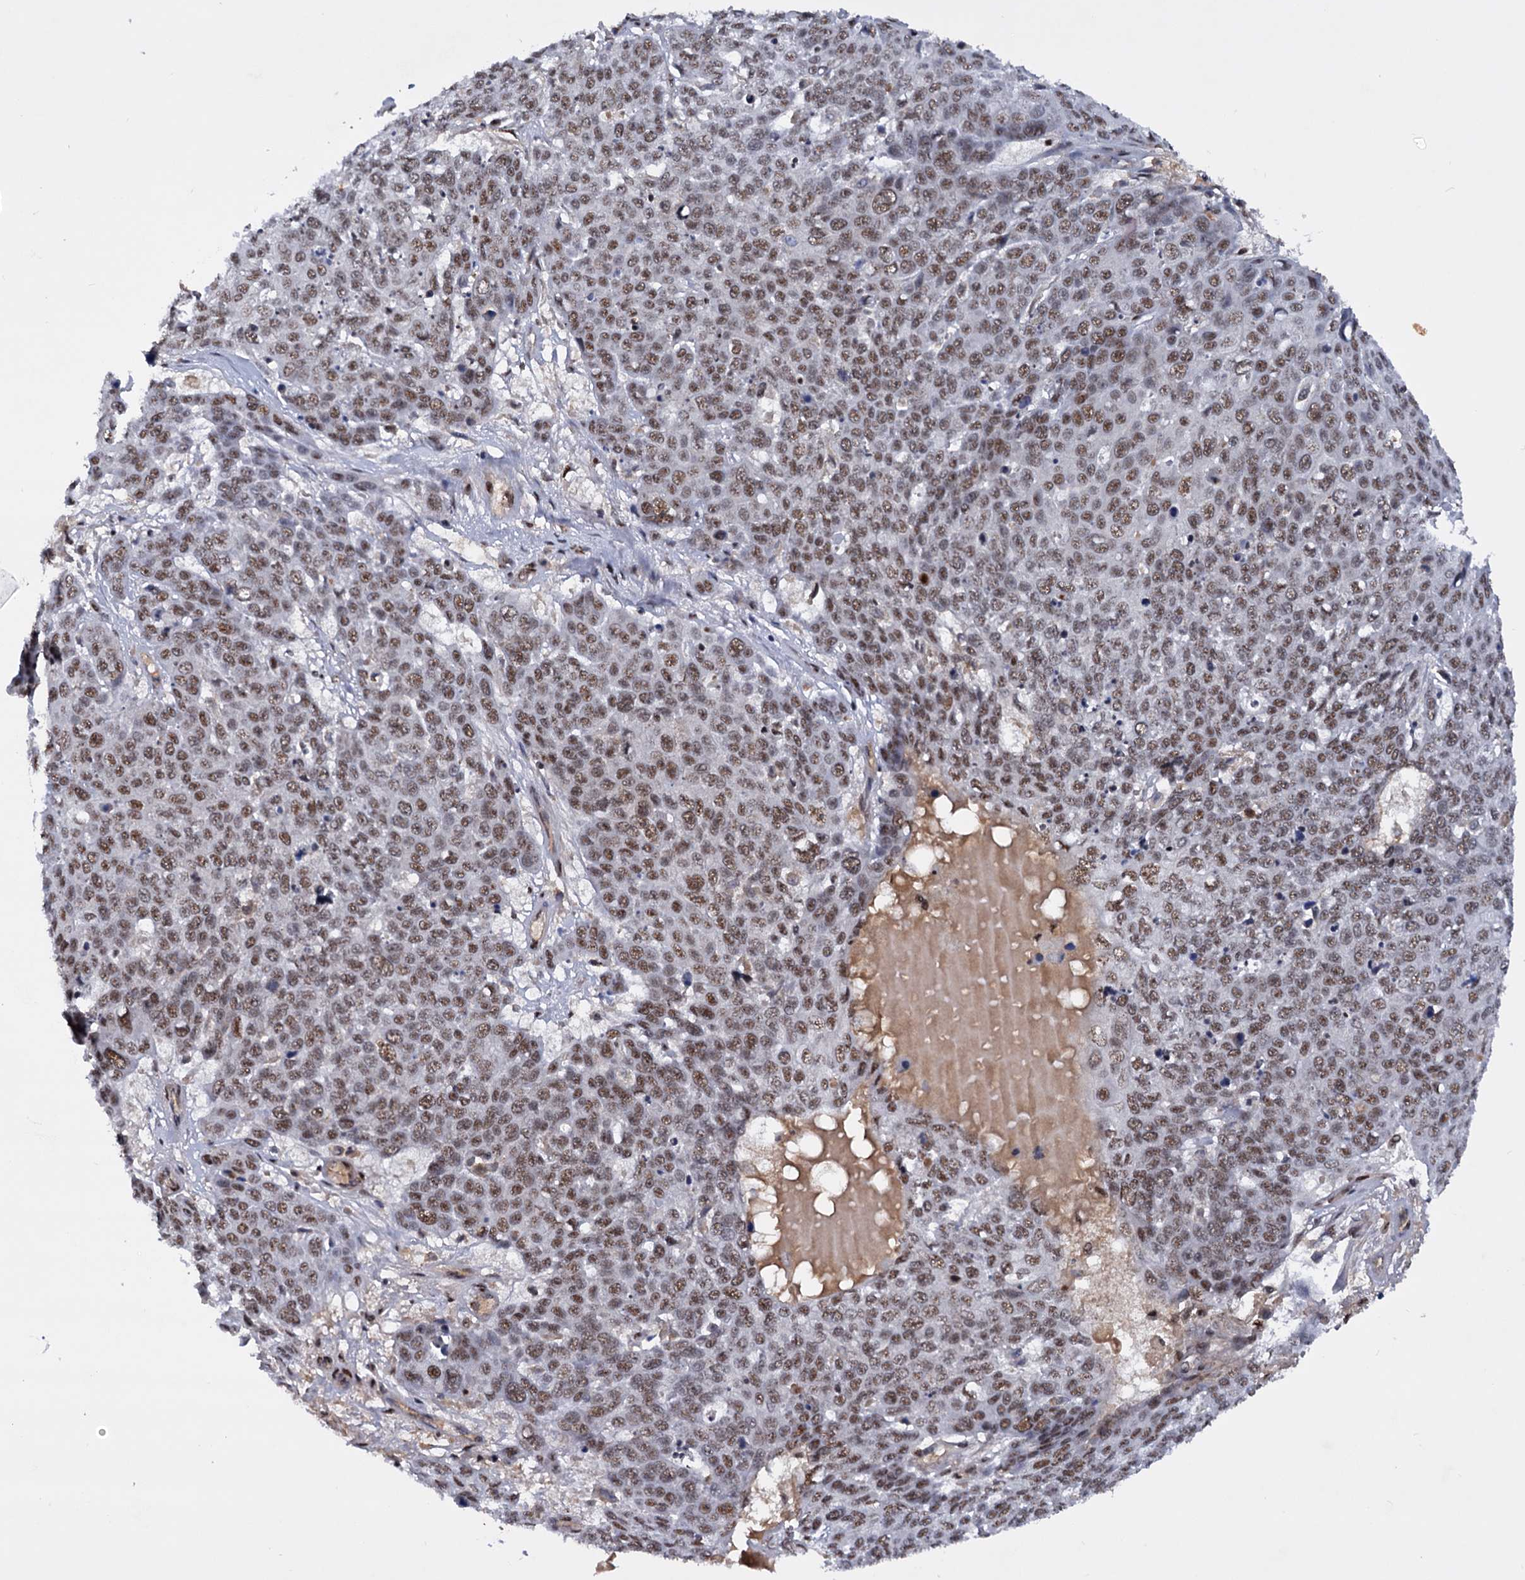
{"staining": {"intensity": "moderate", "quantity": ">75%", "location": "nuclear"}, "tissue": "skin cancer", "cell_type": "Tumor cells", "image_type": "cancer", "snomed": [{"axis": "morphology", "description": "Squamous cell carcinoma, NOS"}, {"axis": "topography", "description": "Skin"}], "caption": "IHC staining of skin cancer (squamous cell carcinoma), which reveals medium levels of moderate nuclear staining in approximately >75% of tumor cells indicating moderate nuclear protein positivity. The staining was performed using DAB (3,3'-diaminobenzidine) (brown) for protein detection and nuclei were counterstained in hematoxylin (blue).", "gene": "TBC1D12", "patient": {"sex": "male", "age": 71}}